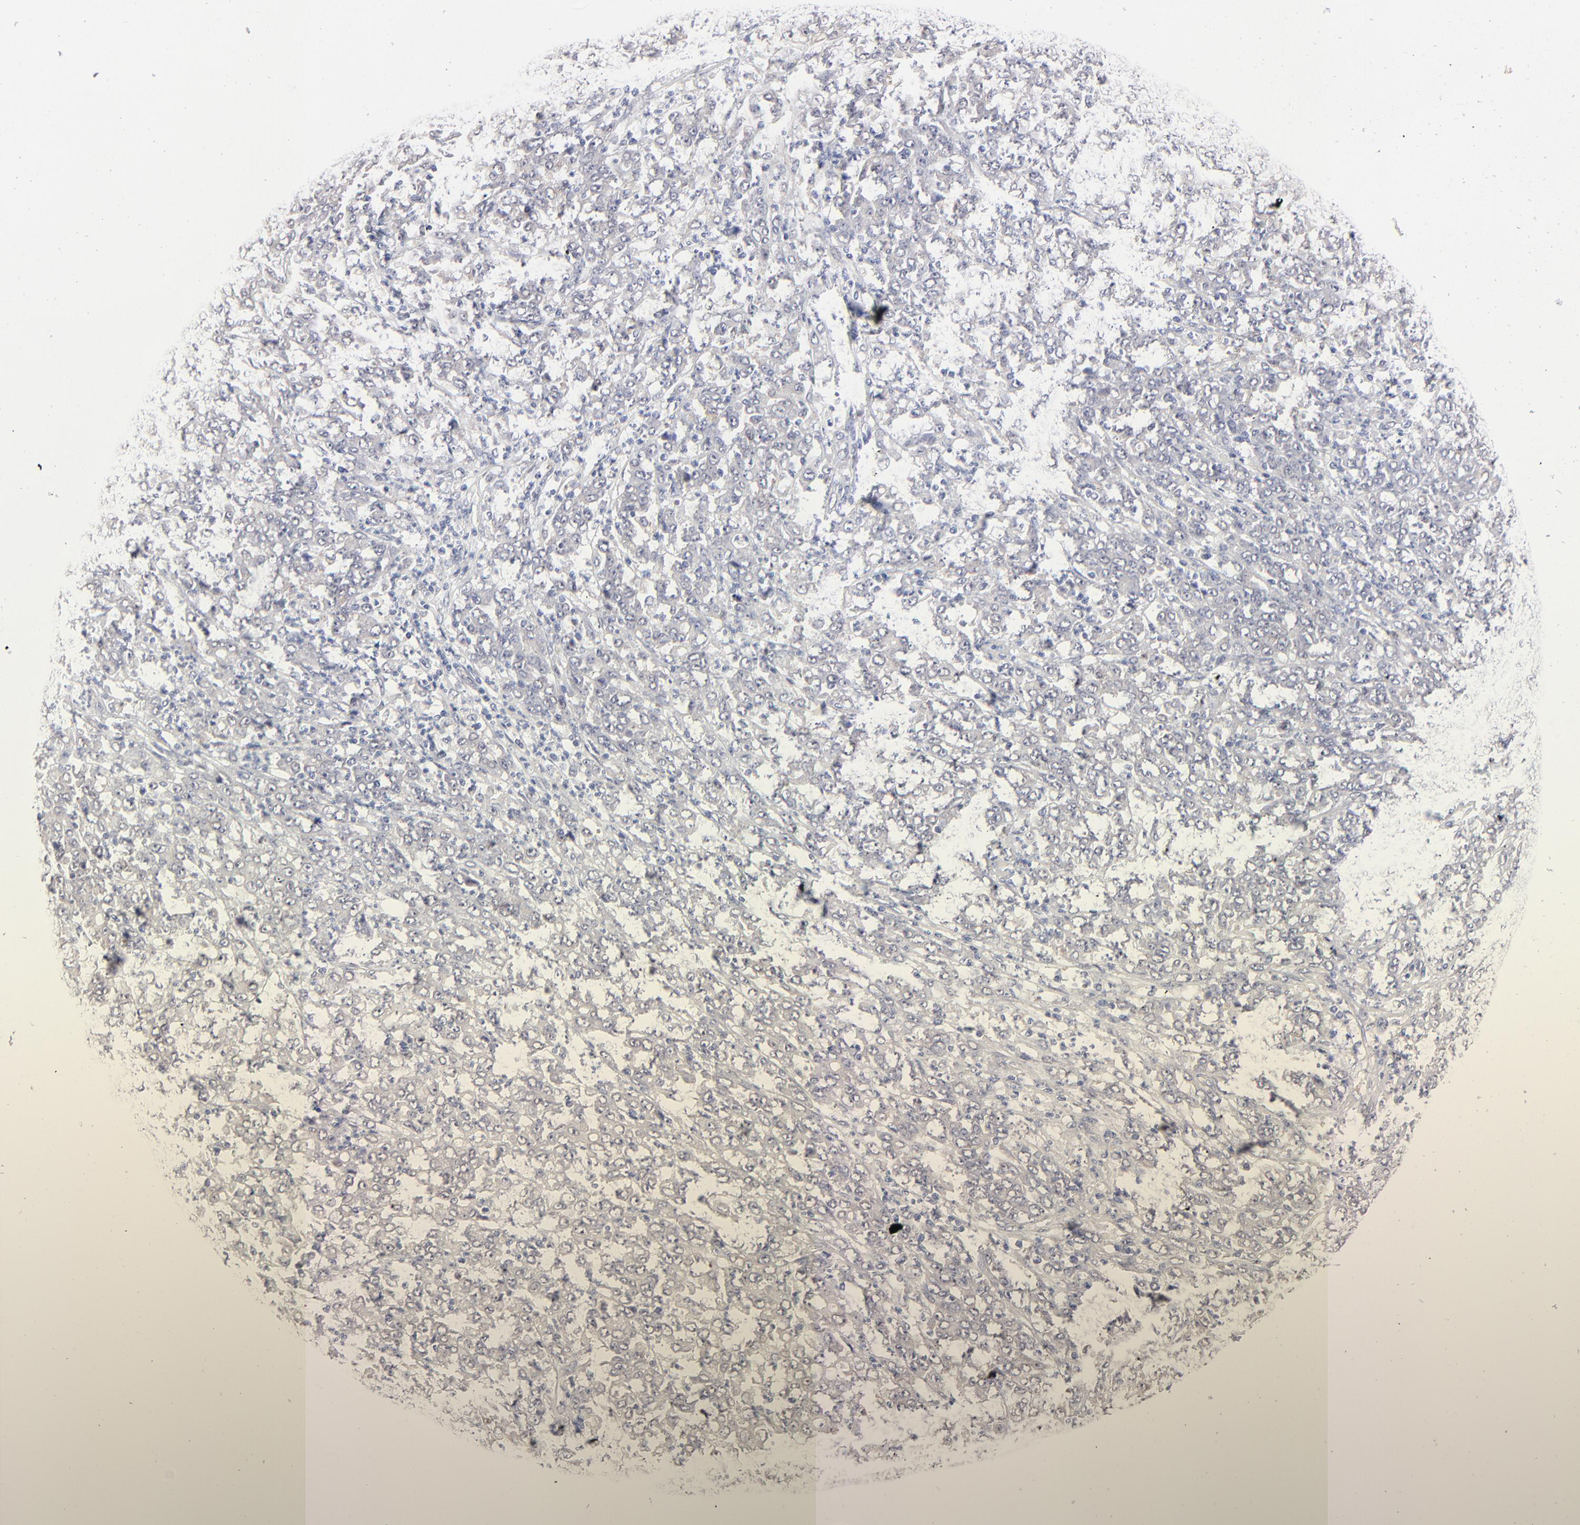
{"staining": {"intensity": "negative", "quantity": "none", "location": "none"}, "tissue": "stomach cancer", "cell_type": "Tumor cells", "image_type": "cancer", "snomed": [{"axis": "morphology", "description": "Adenocarcinoma, NOS"}, {"axis": "topography", "description": "Stomach, lower"}], "caption": "Stomach cancer (adenocarcinoma) was stained to show a protein in brown. There is no significant positivity in tumor cells.", "gene": "RBM3", "patient": {"sex": "female", "age": 71}}